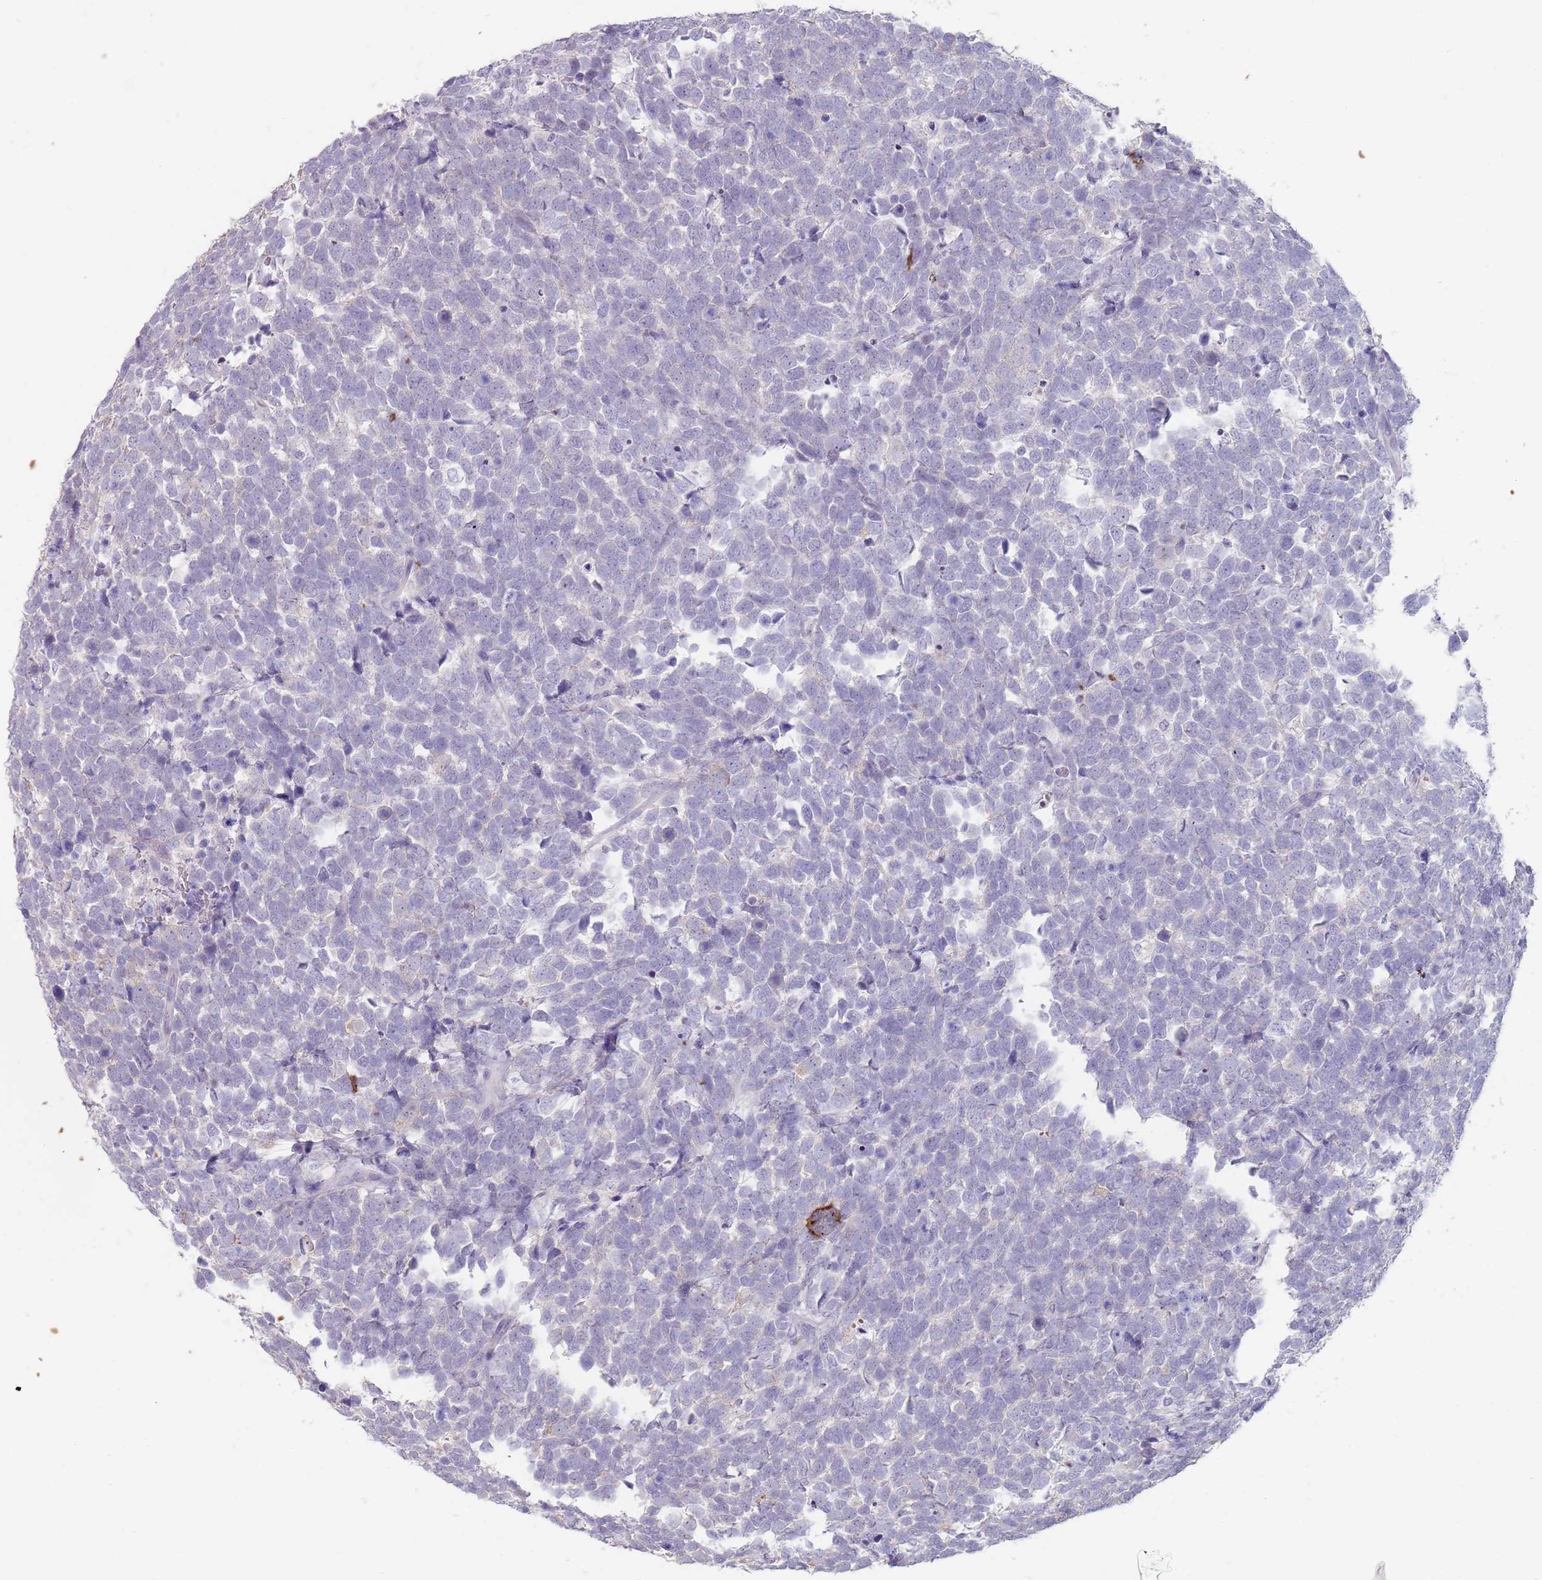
{"staining": {"intensity": "negative", "quantity": "none", "location": "none"}, "tissue": "urothelial cancer", "cell_type": "Tumor cells", "image_type": "cancer", "snomed": [{"axis": "morphology", "description": "Urothelial carcinoma, High grade"}, {"axis": "topography", "description": "Urinary bladder"}], "caption": "Micrograph shows no protein positivity in tumor cells of urothelial cancer tissue.", "gene": "STYK1", "patient": {"sex": "female", "age": 82}}